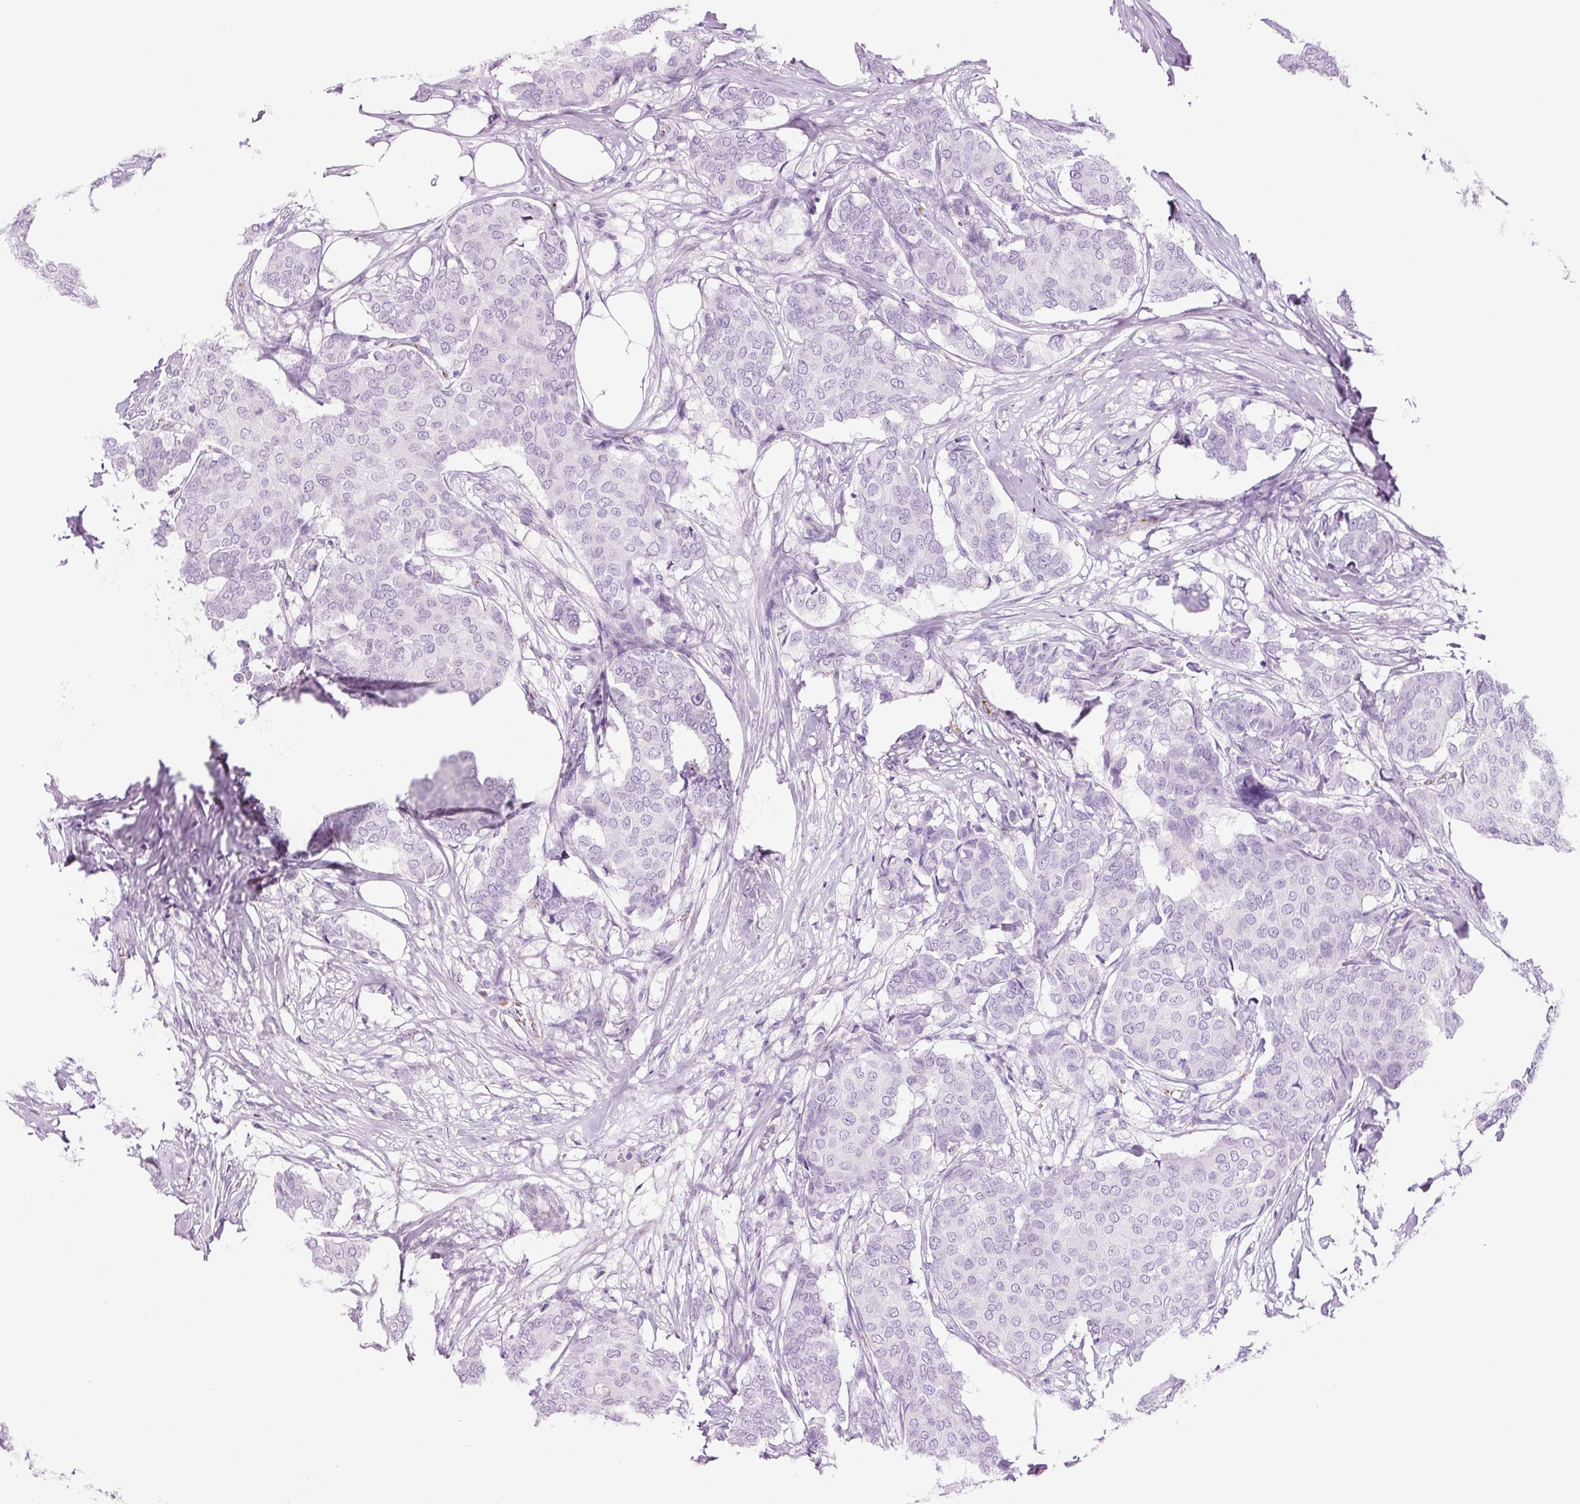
{"staining": {"intensity": "negative", "quantity": "none", "location": "none"}, "tissue": "breast cancer", "cell_type": "Tumor cells", "image_type": "cancer", "snomed": [{"axis": "morphology", "description": "Duct carcinoma"}, {"axis": "topography", "description": "Breast"}], "caption": "This is an IHC histopathology image of human breast cancer (infiltrating ductal carcinoma). There is no positivity in tumor cells.", "gene": "ADSS1", "patient": {"sex": "female", "age": 75}}